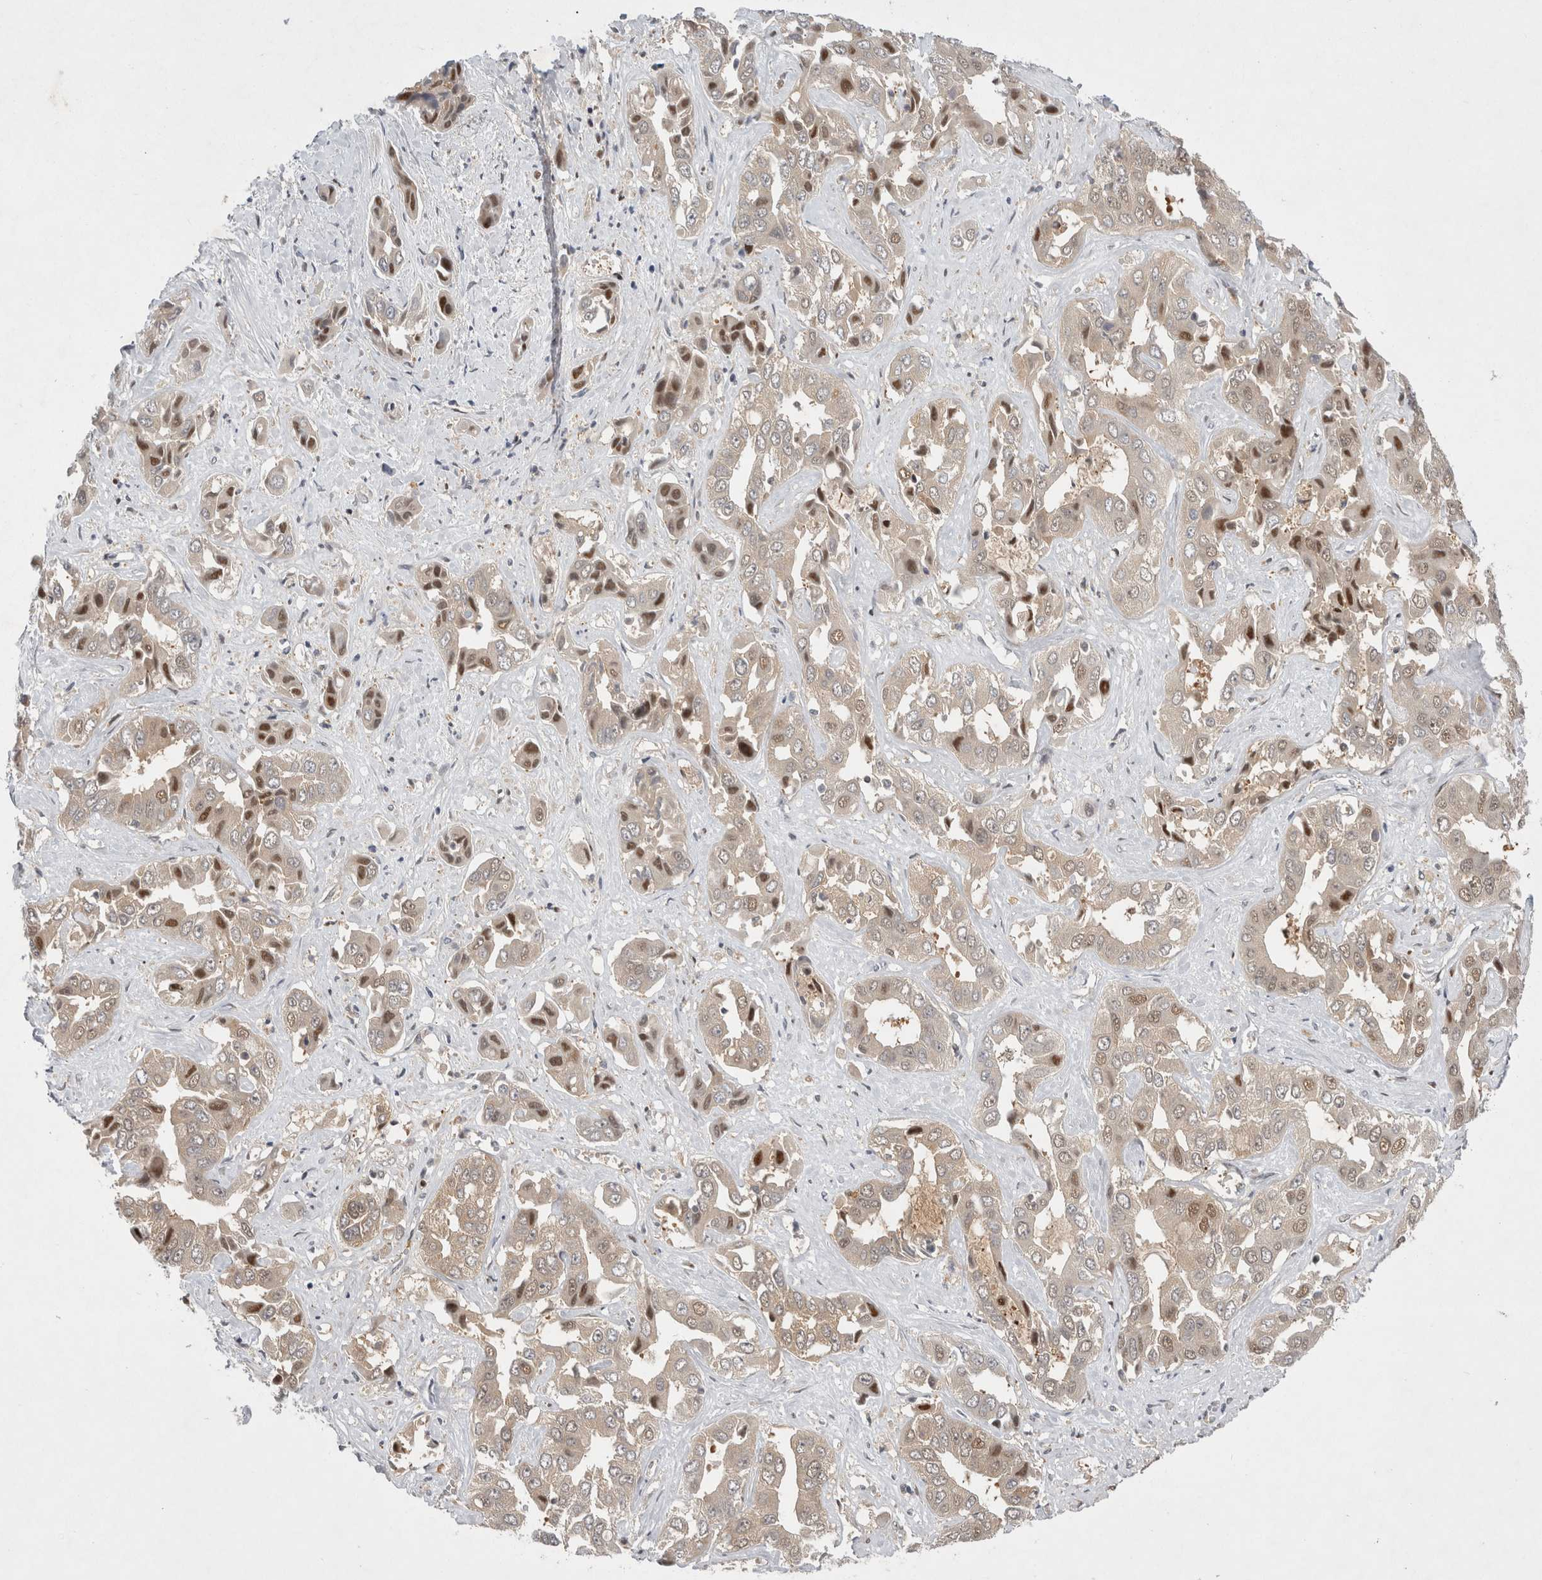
{"staining": {"intensity": "moderate", "quantity": "<25%", "location": "nuclear"}, "tissue": "liver cancer", "cell_type": "Tumor cells", "image_type": "cancer", "snomed": [{"axis": "morphology", "description": "Cholangiocarcinoma"}, {"axis": "topography", "description": "Liver"}], "caption": "DAB immunohistochemical staining of liver cancer shows moderate nuclear protein staining in about <25% of tumor cells. The protein is shown in brown color, while the nuclei are stained blue.", "gene": "PSMB2", "patient": {"sex": "female", "age": 52}}